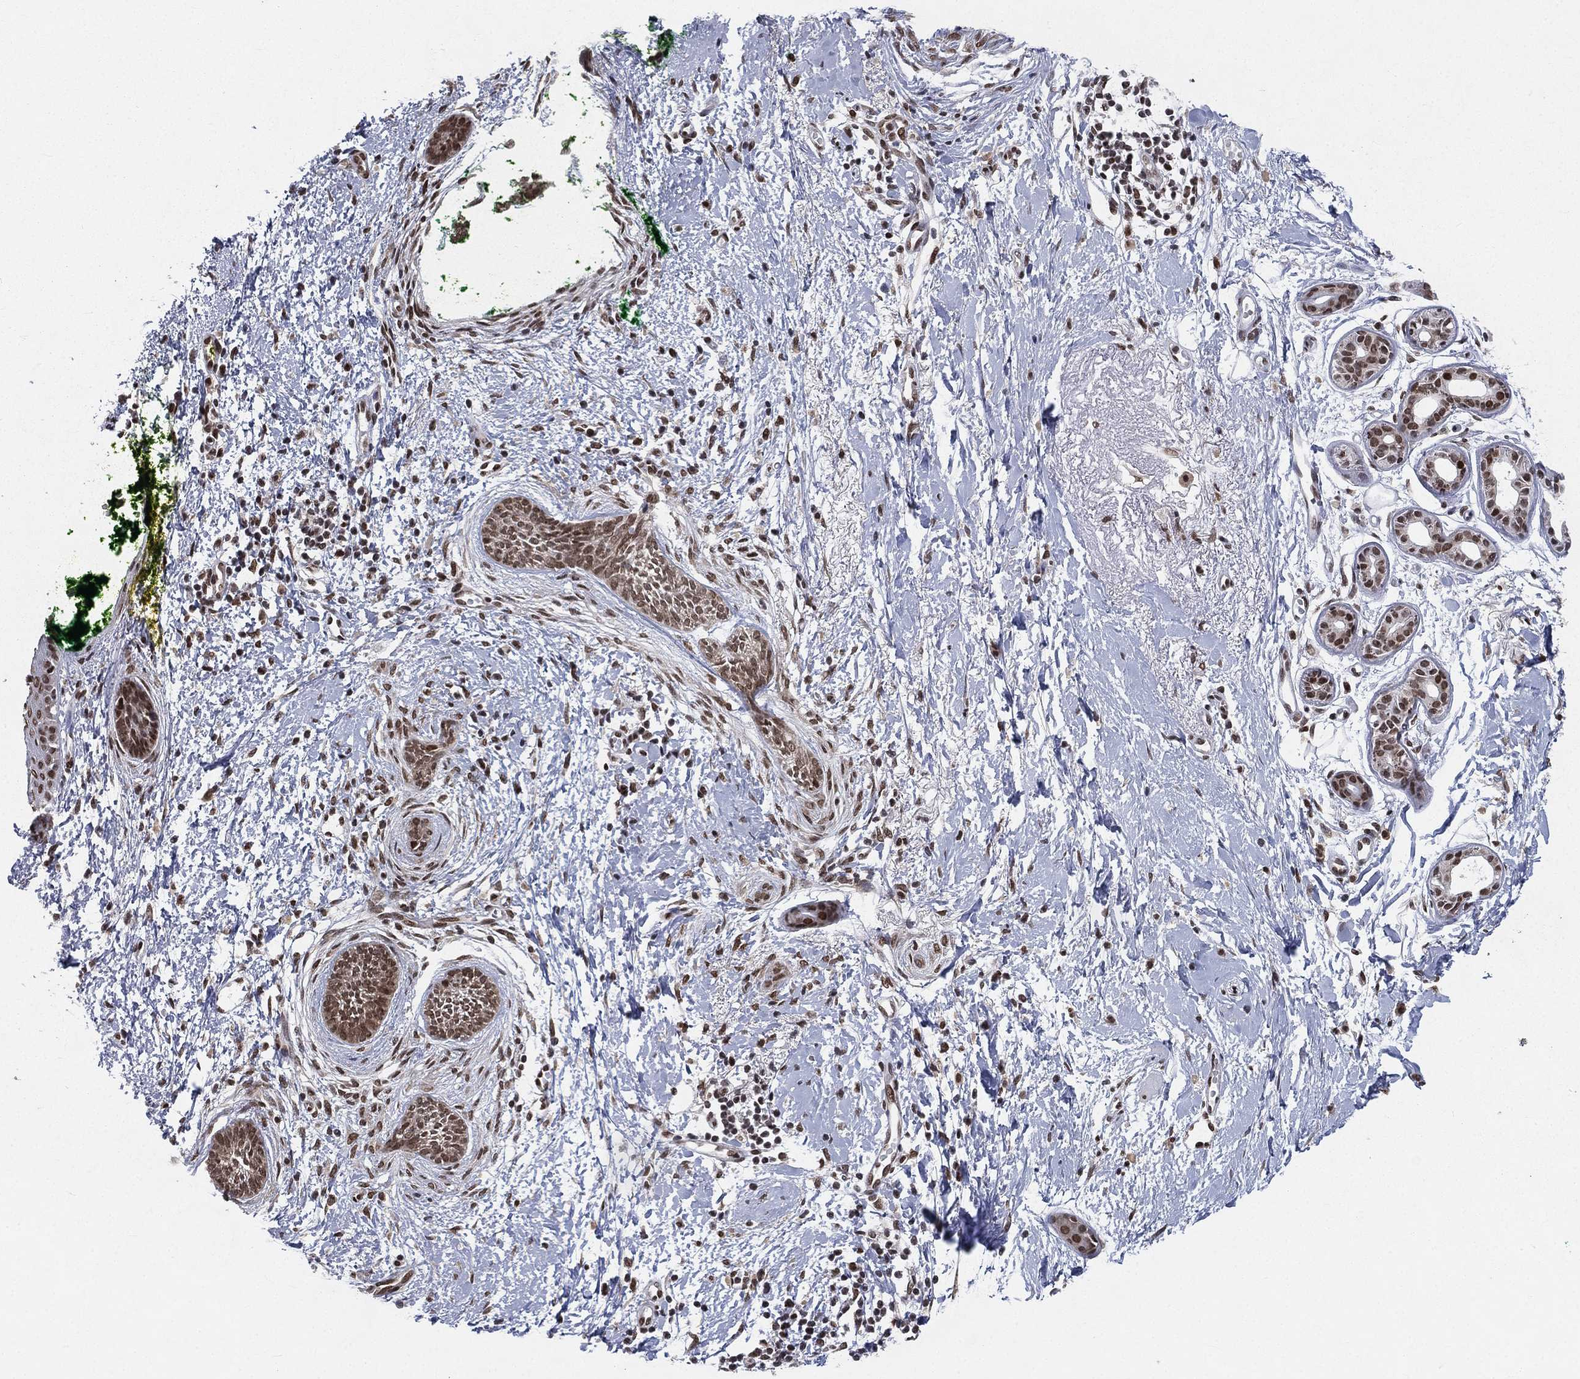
{"staining": {"intensity": "moderate", "quantity": ">75%", "location": "nuclear"}, "tissue": "skin cancer", "cell_type": "Tumor cells", "image_type": "cancer", "snomed": [{"axis": "morphology", "description": "Basal cell carcinoma"}, {"axis": "topography", "description": "Skin"}], "caption": "Skin cancer stained with immunohistochemistry displays moderate nuclear expression in approximately >75% of tumor cells.", "gene": "FUBP3", "patient": {"sex": "female", "age": 65}}